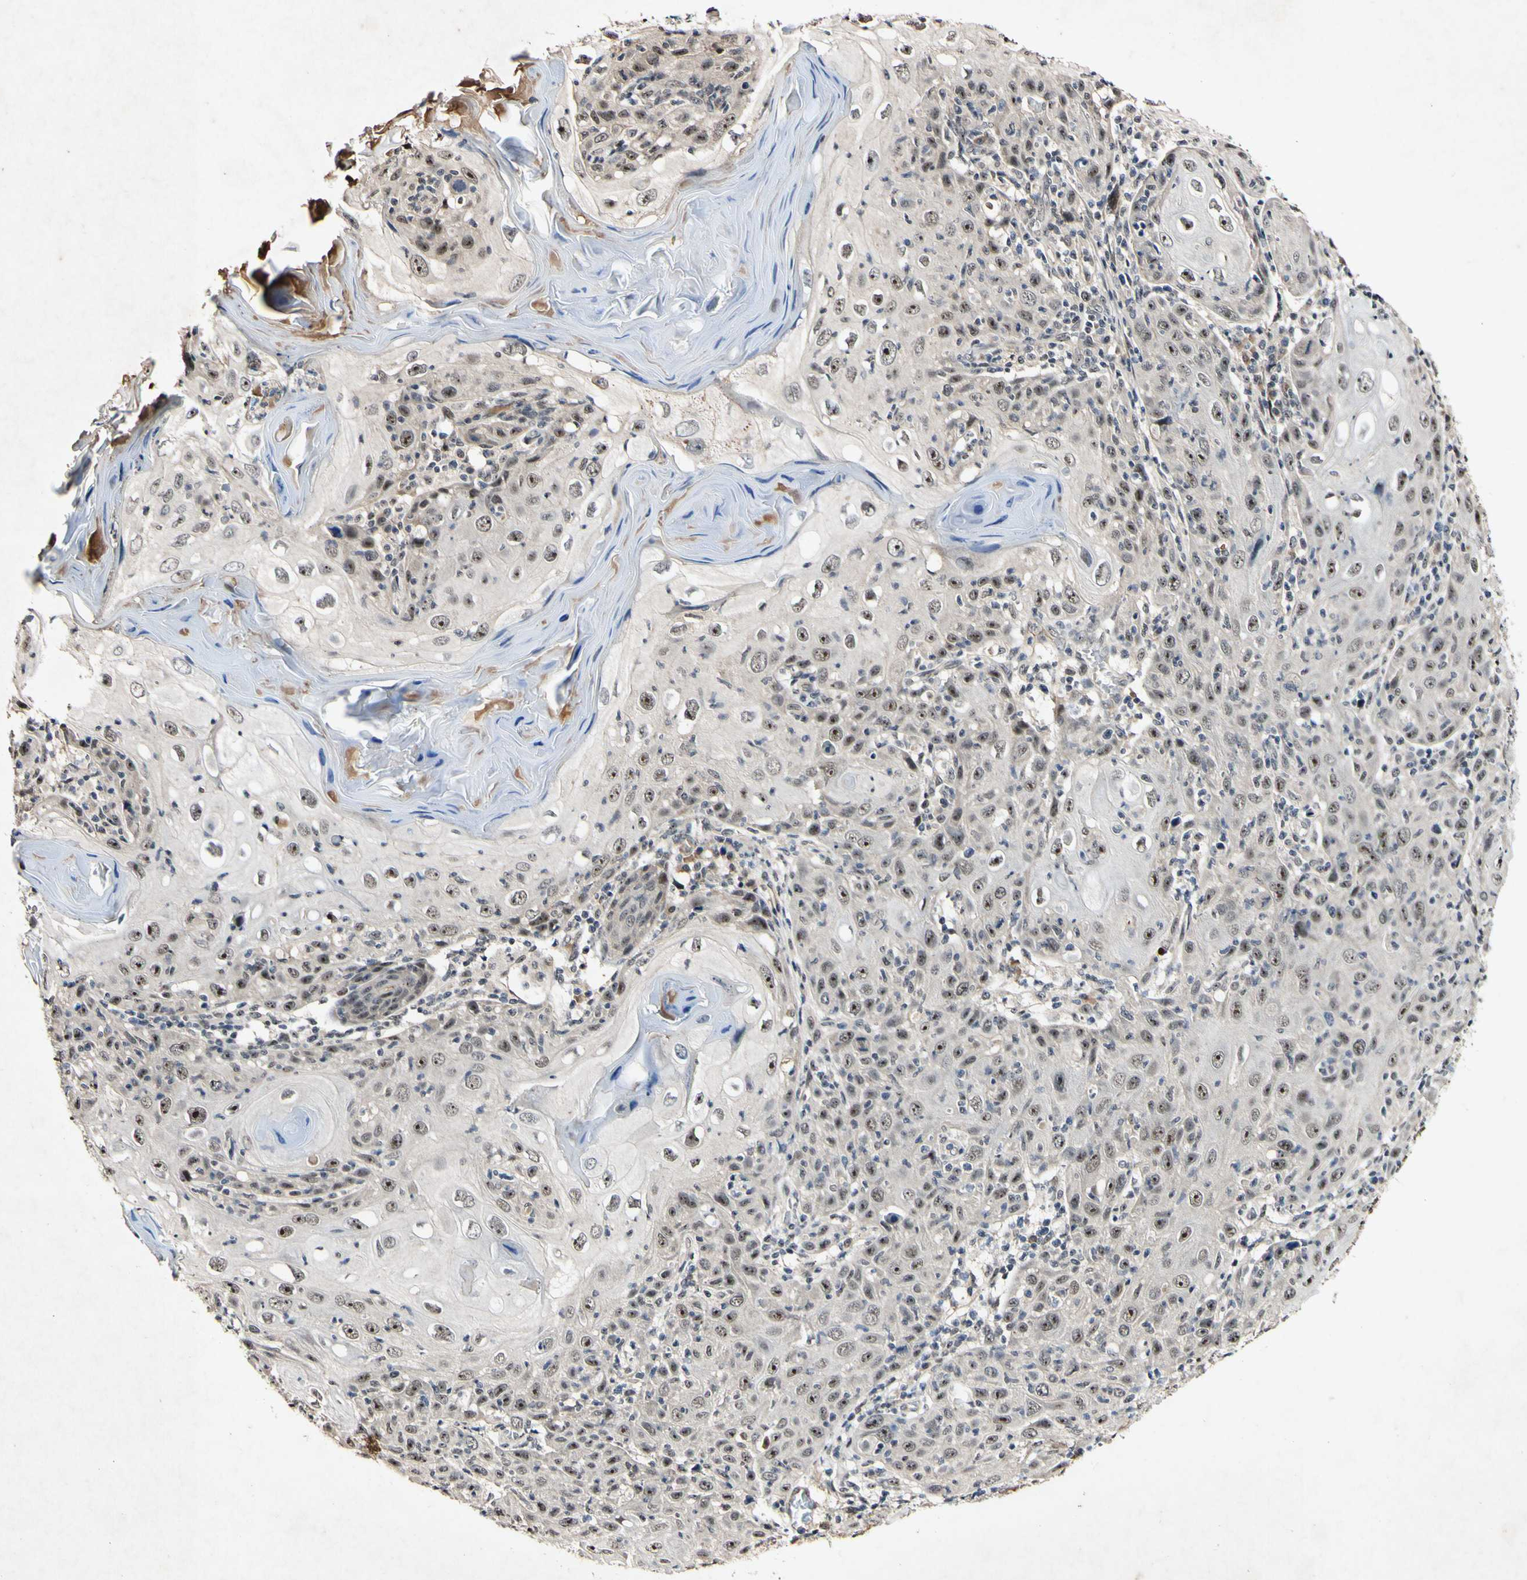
{"staining": {"intensity": "moderate", "quantity": "25%-75%", "location": "nuclear"}, "tissue": "skin cancer", "cell_type": "Tumor cells", "image_type": "cancer", "snomed": [{"axis": "morphology", "description": "Squamous cell carcinoma, NOS"}, {"axis": "topography", "description": "Skin"}], "caption": "Skin cancer (squamous cell carcinoma) stained with a brown dye exhibits moderate nuclear positive expression in approximately 25%-75% of tumor cells.", "gene": "POLR2F", "patient": {"sex": "female", "age": 88}}